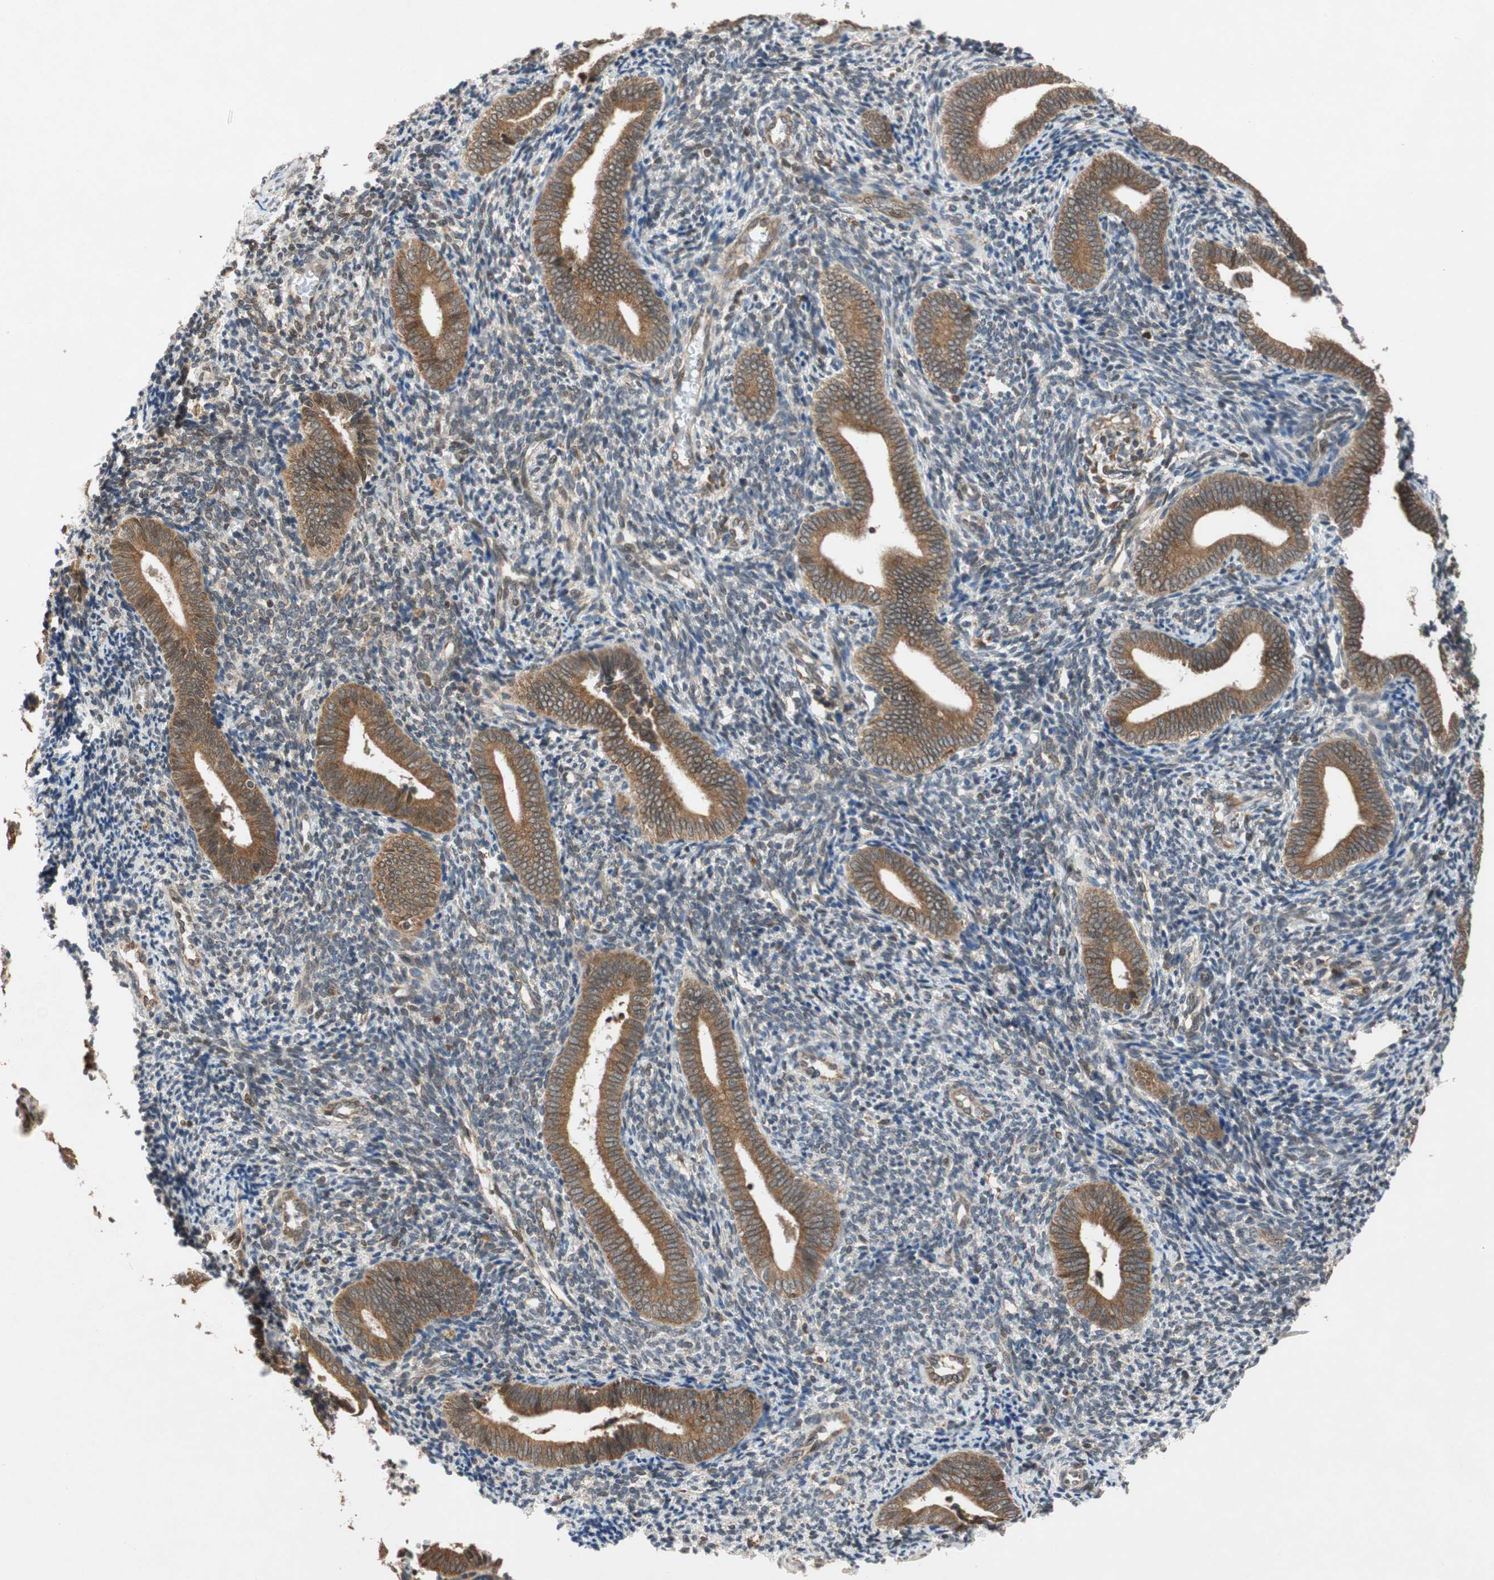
{"staining": {"intensity": "moderate", "quantity": "<25%", "location": "cytoplasmic/membranous"}, "tissue": "endometrium", "cell_type": "Cells in endometrial stroma", "image_type": "normal", "snomed": [{"axis": "morphology", "description": "Normal tissue, NOS"}, {"axis": "topography", "description": "Uterus"}, {"axis": "topography", "description": "Endometrium"}], "caption": "Immunohistochemical staining of benign endometrium reveals low levels of moderate cytoplasmic/membranous positivity in approximately <25% of cells in endometrial stroma.", "gene": "AUP1", "patient": {"sex": "female", "age": 33}}